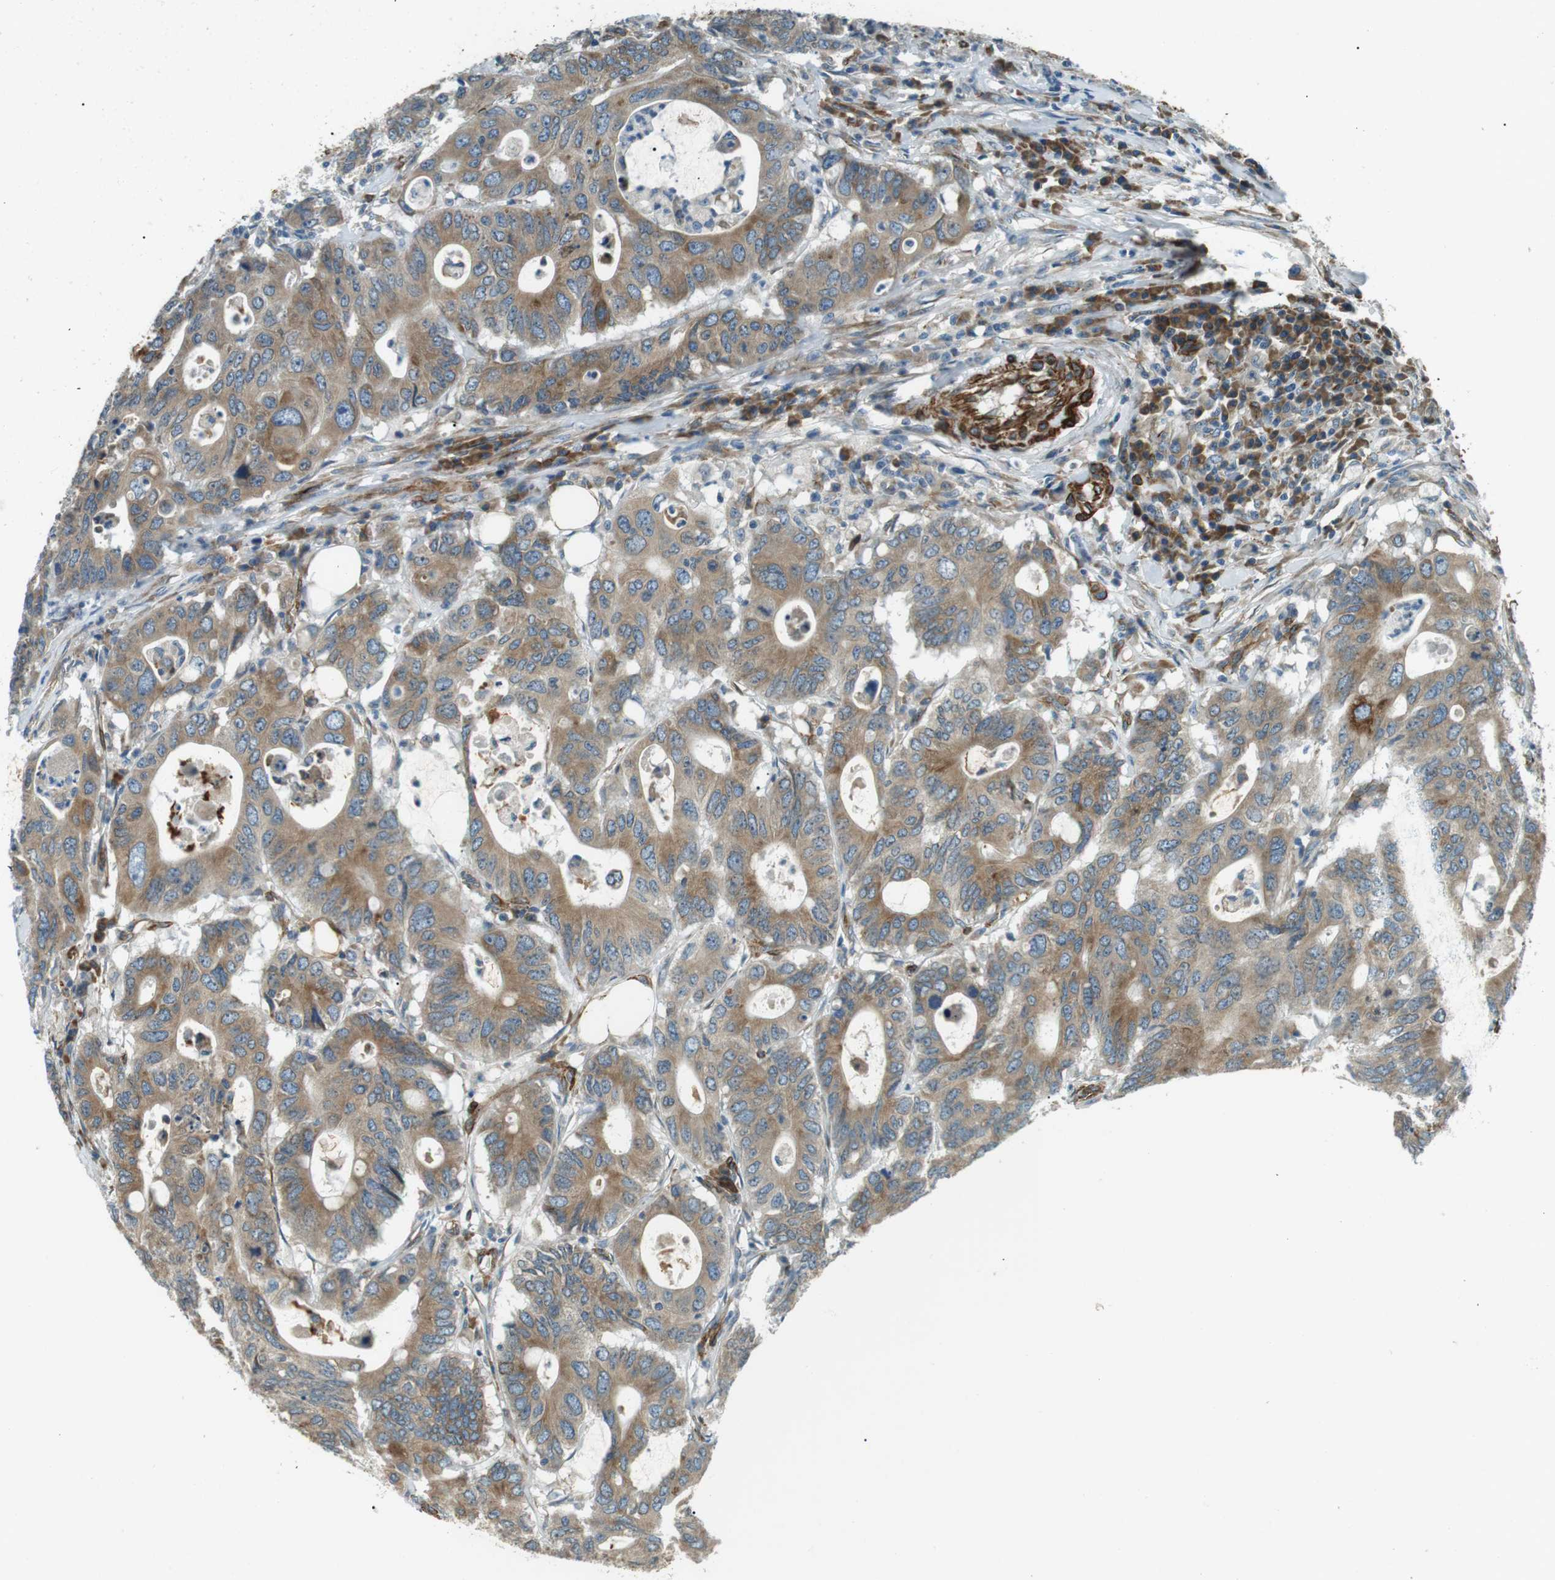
{"staining": {"intensity": "moderate", "quantity": ">75%", "location": "cytoplasmic/membranous"}, "tissue": "colorectal cancer", "cell_type": "Tumor cells", "image_type": "cancer", "snomed": [{"axis": "morphology", "description": "Adenocarcinoma, NOS"}, {"axis": "topography", "description": "Colon"}], "caption": "High-magnification brightfield microscopy of colorectal cancer (adenocarcinoma) stained with DAB (3,3'-diaminobenzidine) (brown) and counterstained with hematoxylin (blue). tumor cells exhibit moderate cytoplasmic/membranous staining is identified in approximately>75% of cells. Using DAB (brown) and hematoxylin (blue) stains, captured at high magnification using brightfield microscopy.", "gene": "ODR4", "patient": {"sex": "male", "age": 71}}